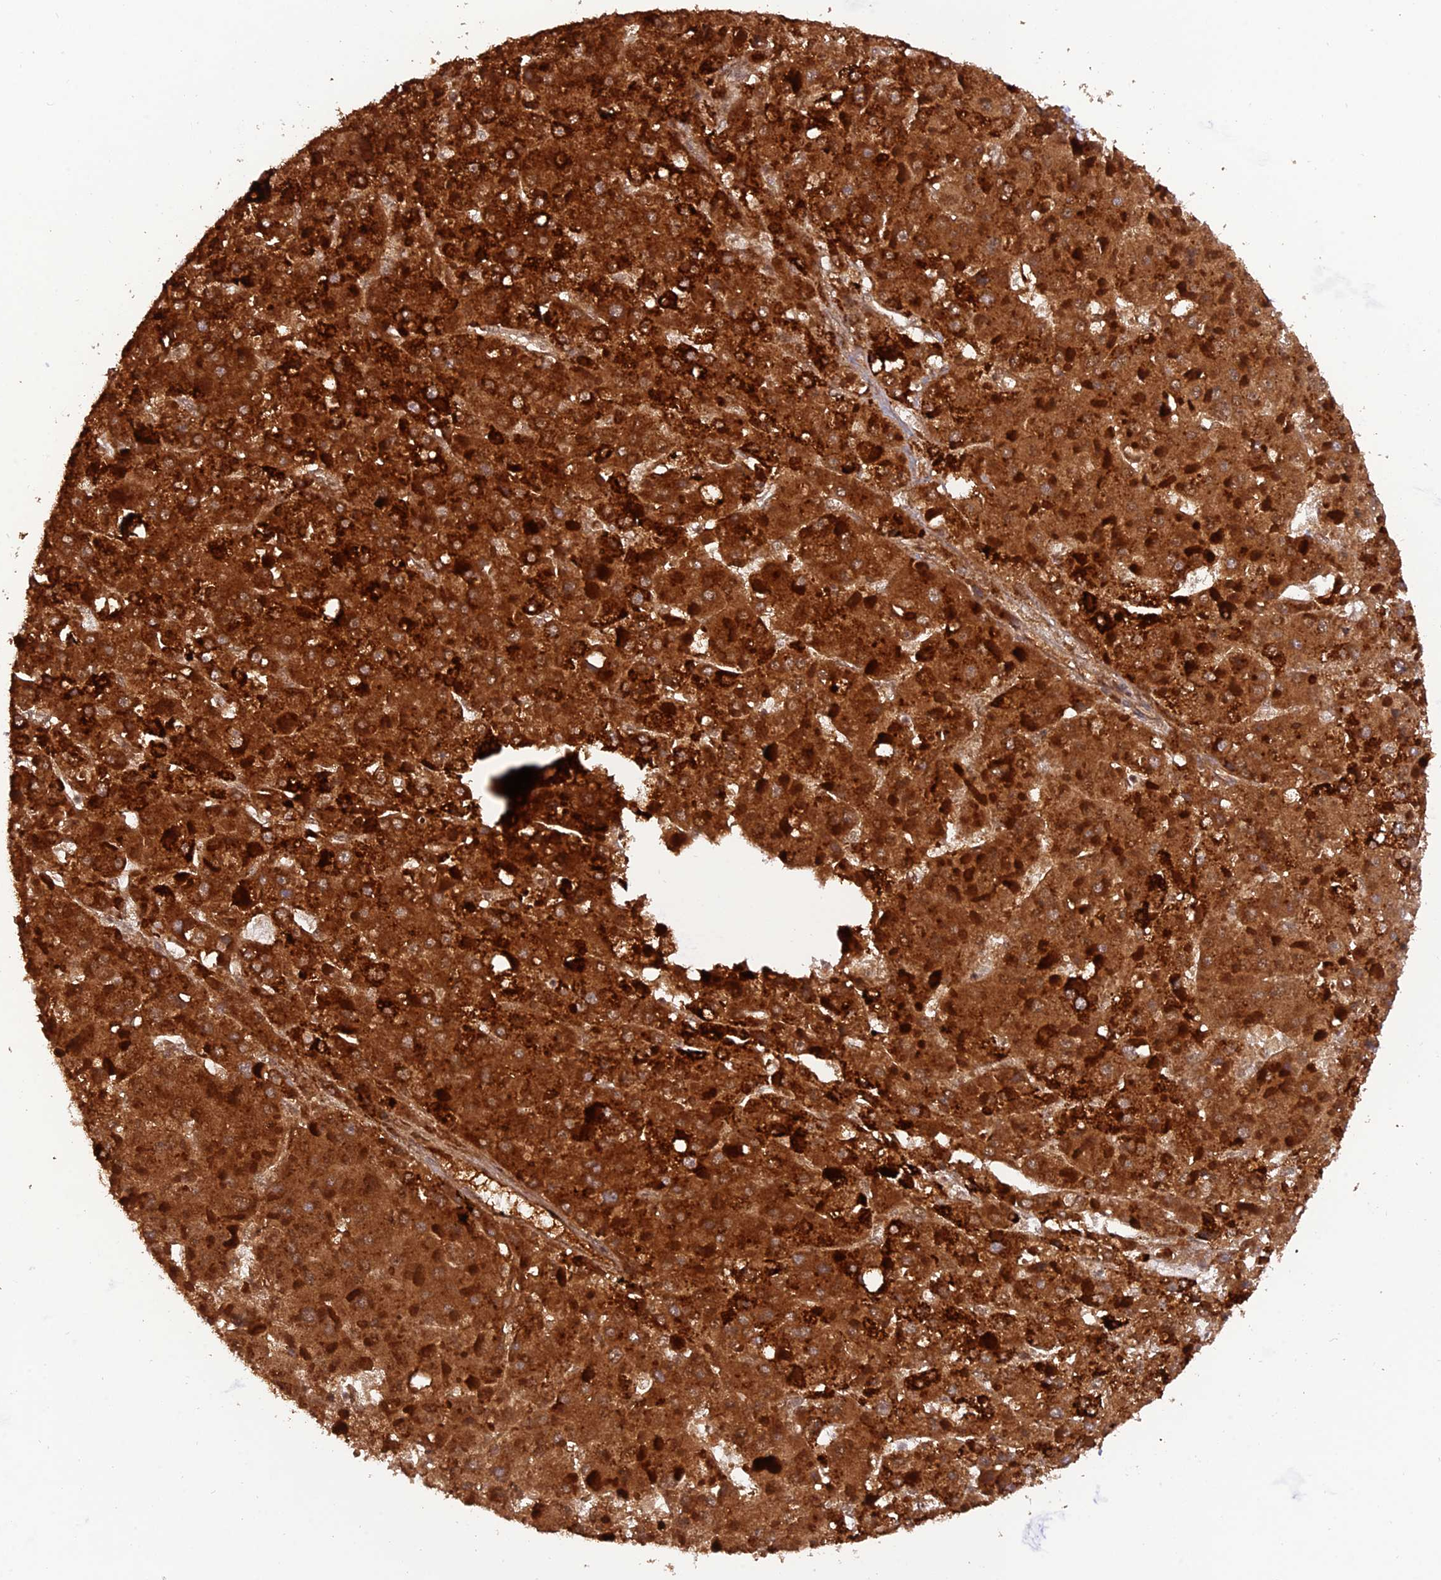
{"staining": {"intensity": "strong", "quantity": ">75%", "location": "cytoplasmic/membranous,nuclear"}, "tissue": "liver cancer", "cell_type": "Tumor cells", "image_type": "cancer", "snomed": [{"axis": "morphology", "description": "Carcinoma, Hepatocellular, NOS"}, {"axis": "topography", "description": "Liver"}], "caption": "Tumor cells demonstrate strong cytoplasmic/membranous and nuclear expression in approximately >75% of cells in liver cancer. The protein of interest is shown in brown color, while the nuclei are stained blue.", "gene": "REV1", "patient": {"sex": "female", "age": 73}}